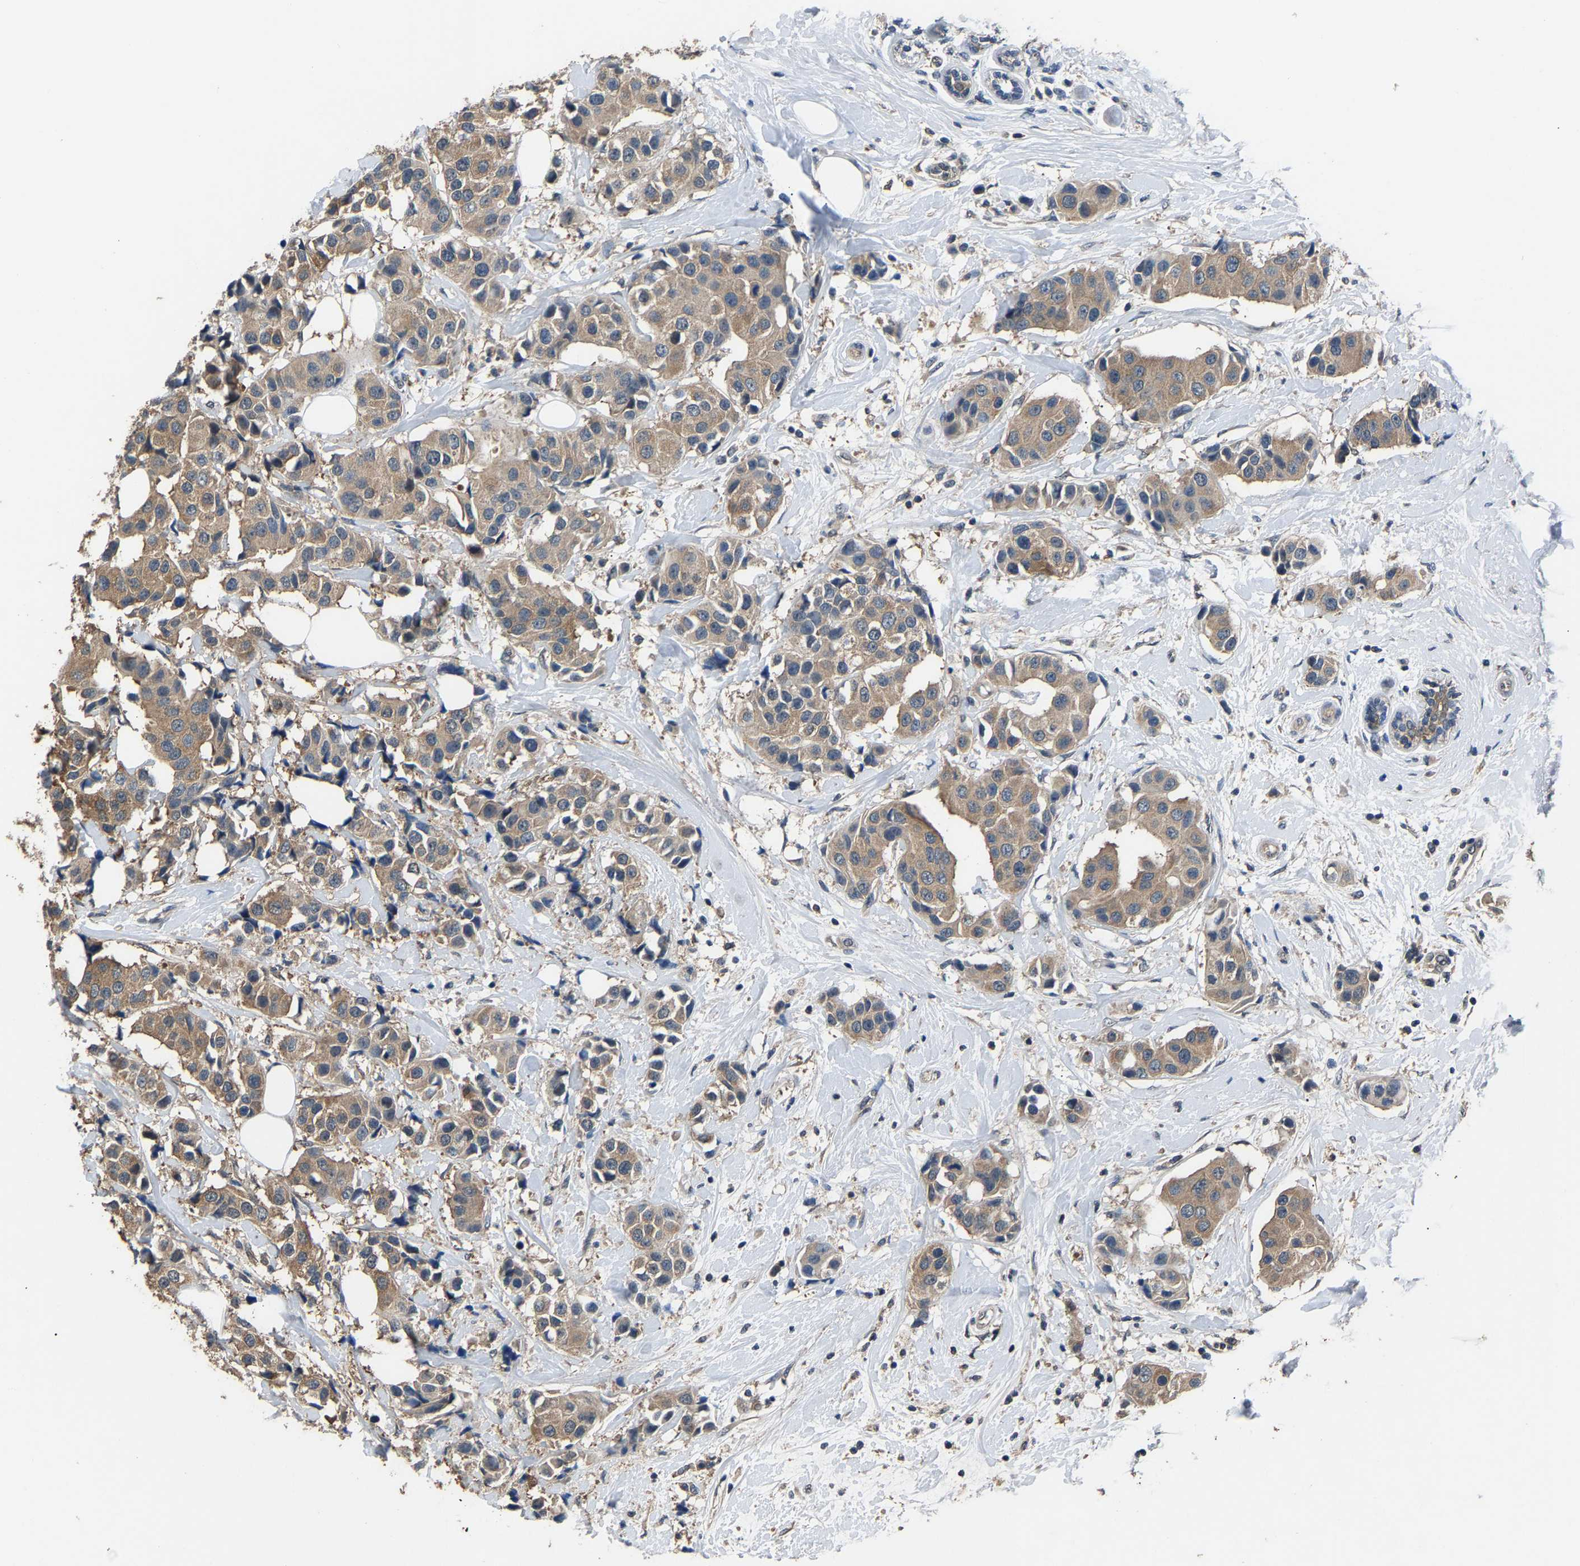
{"staining": {"intensity": "moderate", "quantity": ">75%", "location": "cytoplasmic/membranous"}, "tissue": "breast cancer", "cell_type": "Tumor cells", "image_type": "cancer", "snomed": [{"axis": "morphology", "description": "Normal tissue, NOS"}, {"axis": "morphology", "description": "Duct carcinoma"}, {"axis": "topography", "description": "Breast"}], "caption": "Immunohistochemical staining of breast invasive ductal carcinoma shows medium levels of moderate cytoplasmic/membranous protein expression in about >75% of tumor cells.", "gene": "ABCC9", "patient": {"sex": "female", "age": 39}}